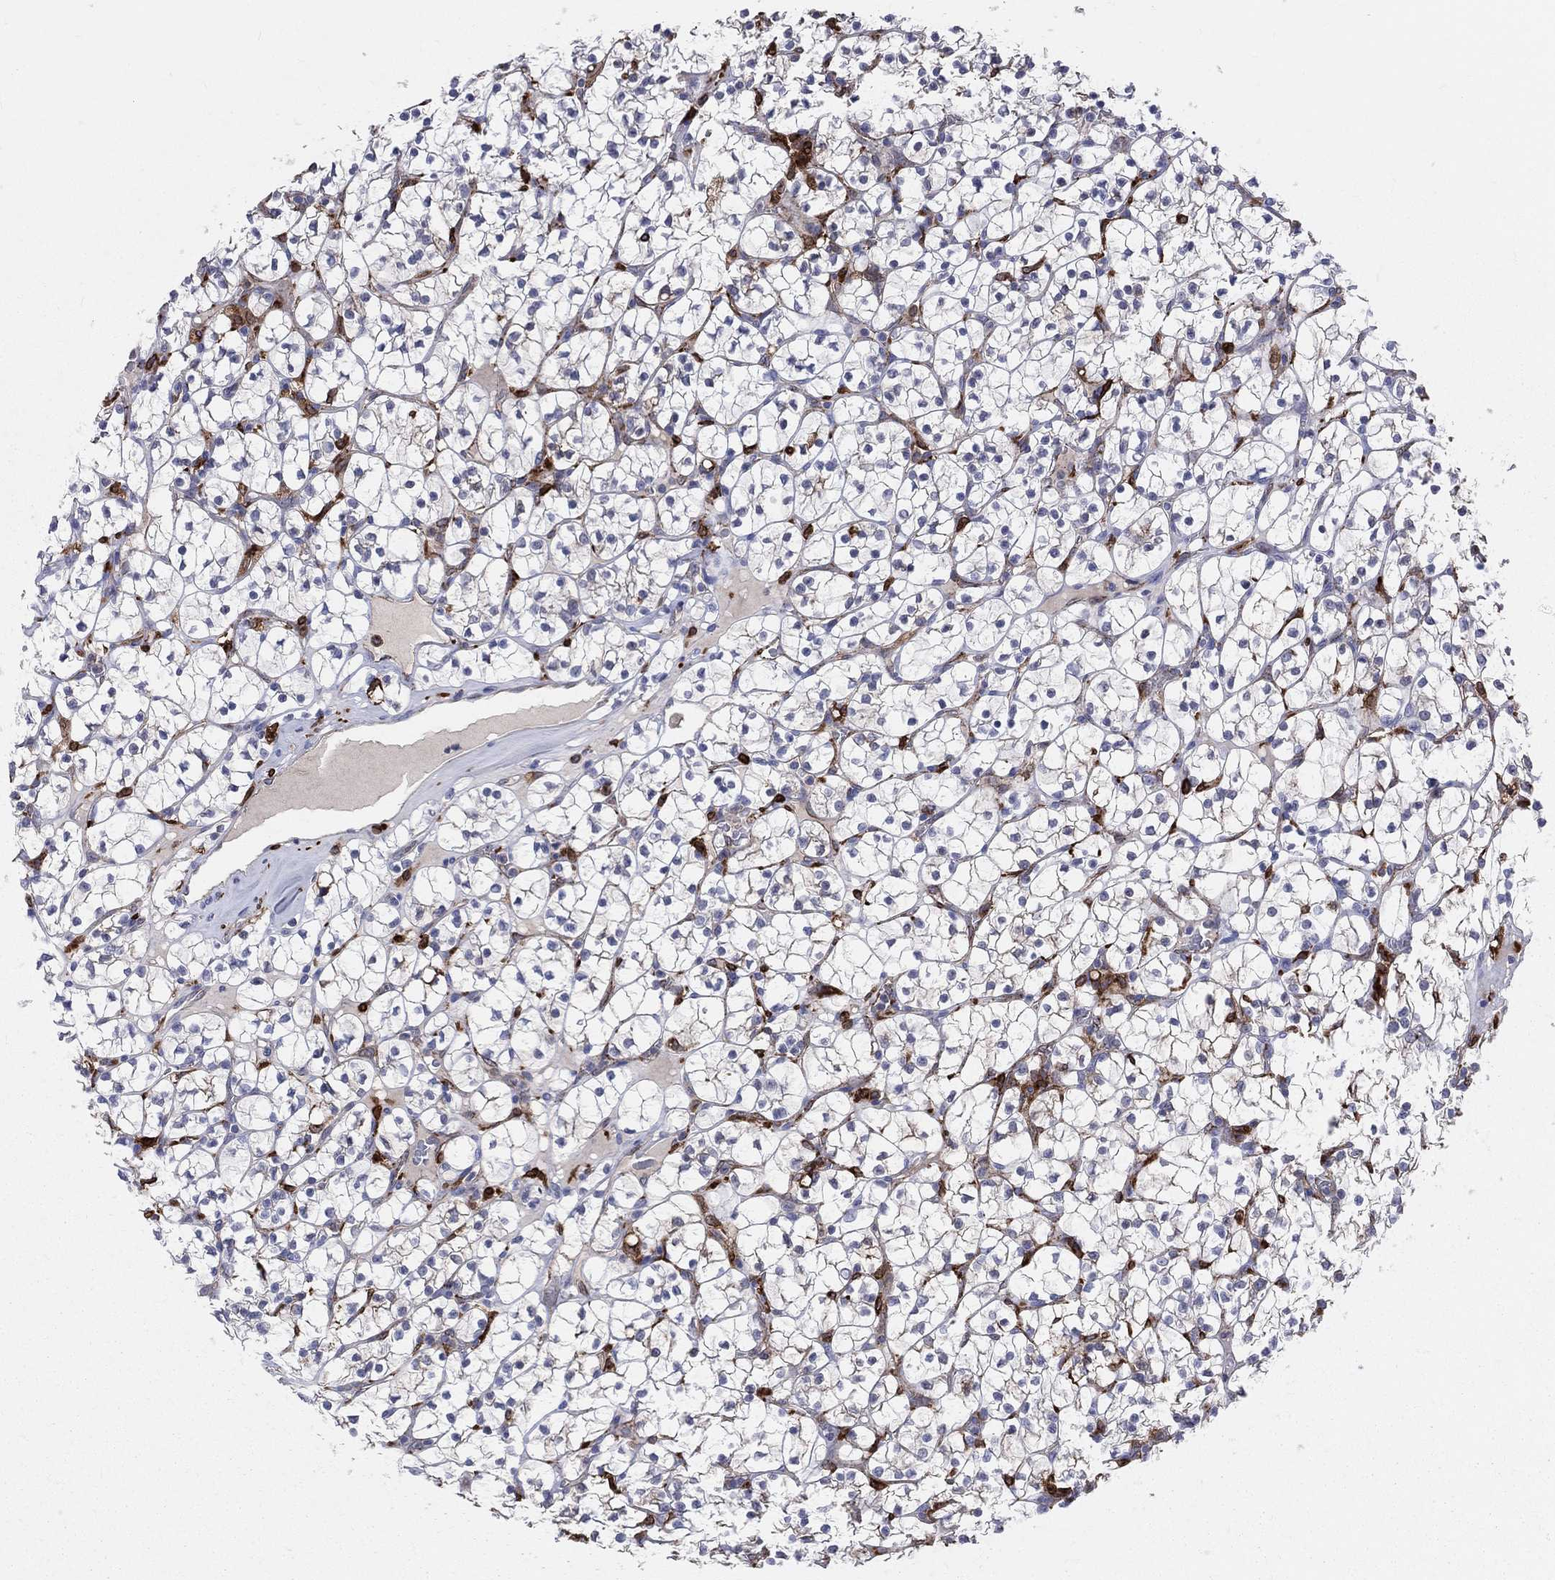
{"staining": {"intensity": "negative", "quantity": "none", "location": "none"}, "tissue": "renal cancer", "cell_type": "Tumor cells", "image_type": "cancer", "snomed": [{"axis": "morphology", "description": "Adenocarcinoma, NOS"}, {"axis": "topography", "description": "Kidney"}], "caption": "This is a micrograph of IHC staining of renal cancer, which shows no staining in tumor cells.", "gene": "CD74", "patient": {"sex": "female", "age": 89}}